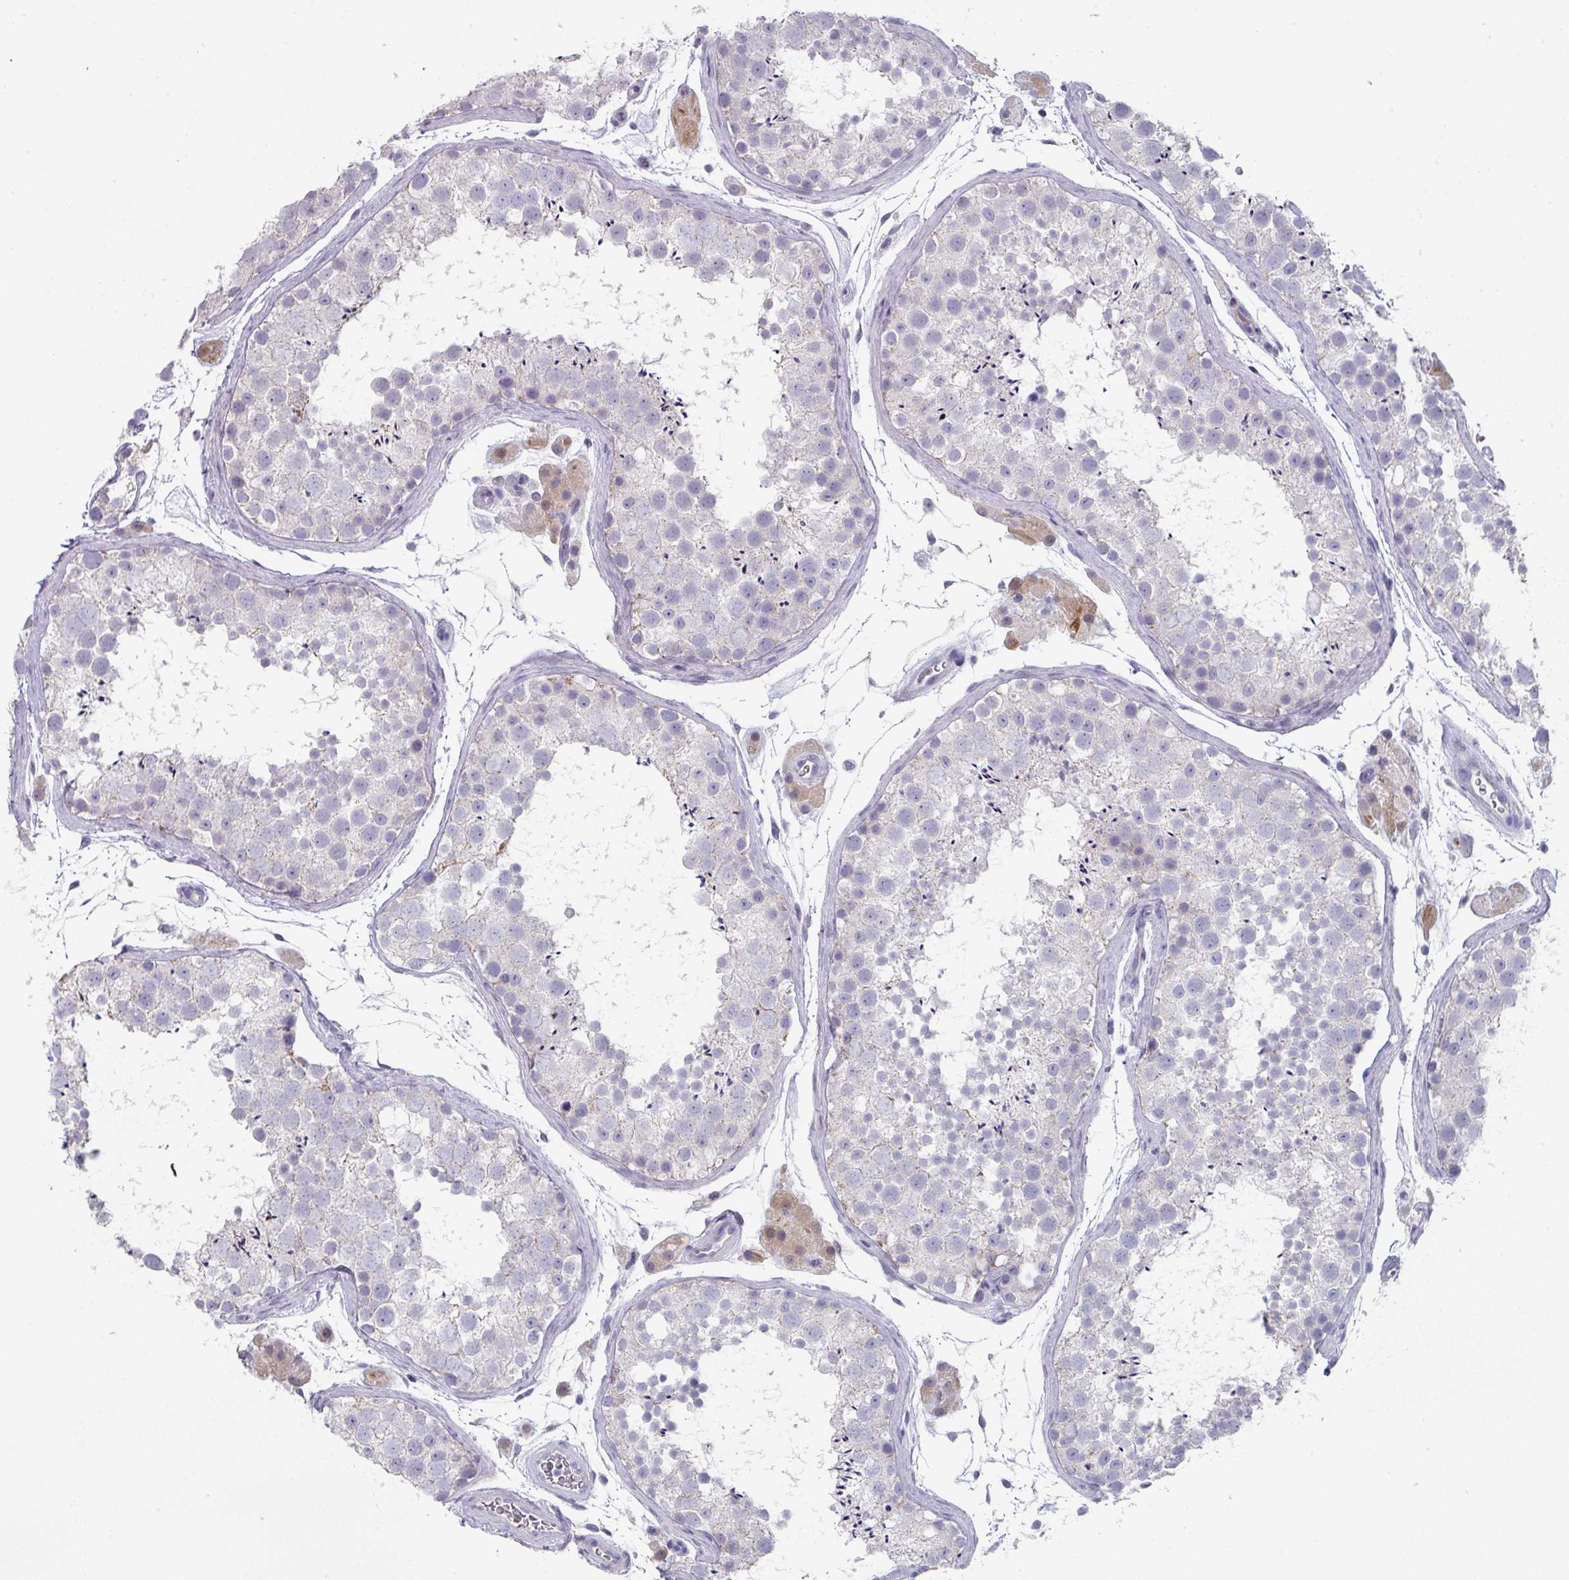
{"staining": {"intensity": "negative", "quantity": "none", "location": "none"}, "tissue": "testis", "cell_type": "Cells in seminiferous ducts", "image_type": "normal", "snomed": [{"axis": "morphology", "description": "Normal tissue, NOS"}, {"axis": "topography", "description": "Testis"}], "caption": "An immunohistochemistry (IHC) image of benign testis is shown. There is no staining in cells in seminiferous ducts of testis. (Brightfield microscopy of DAB (3,3'-diaminobenzidine) immunohistochemistry at high magnification).", "gene": "DEFB115", "patient": {"sex": "male", "age": 41}}